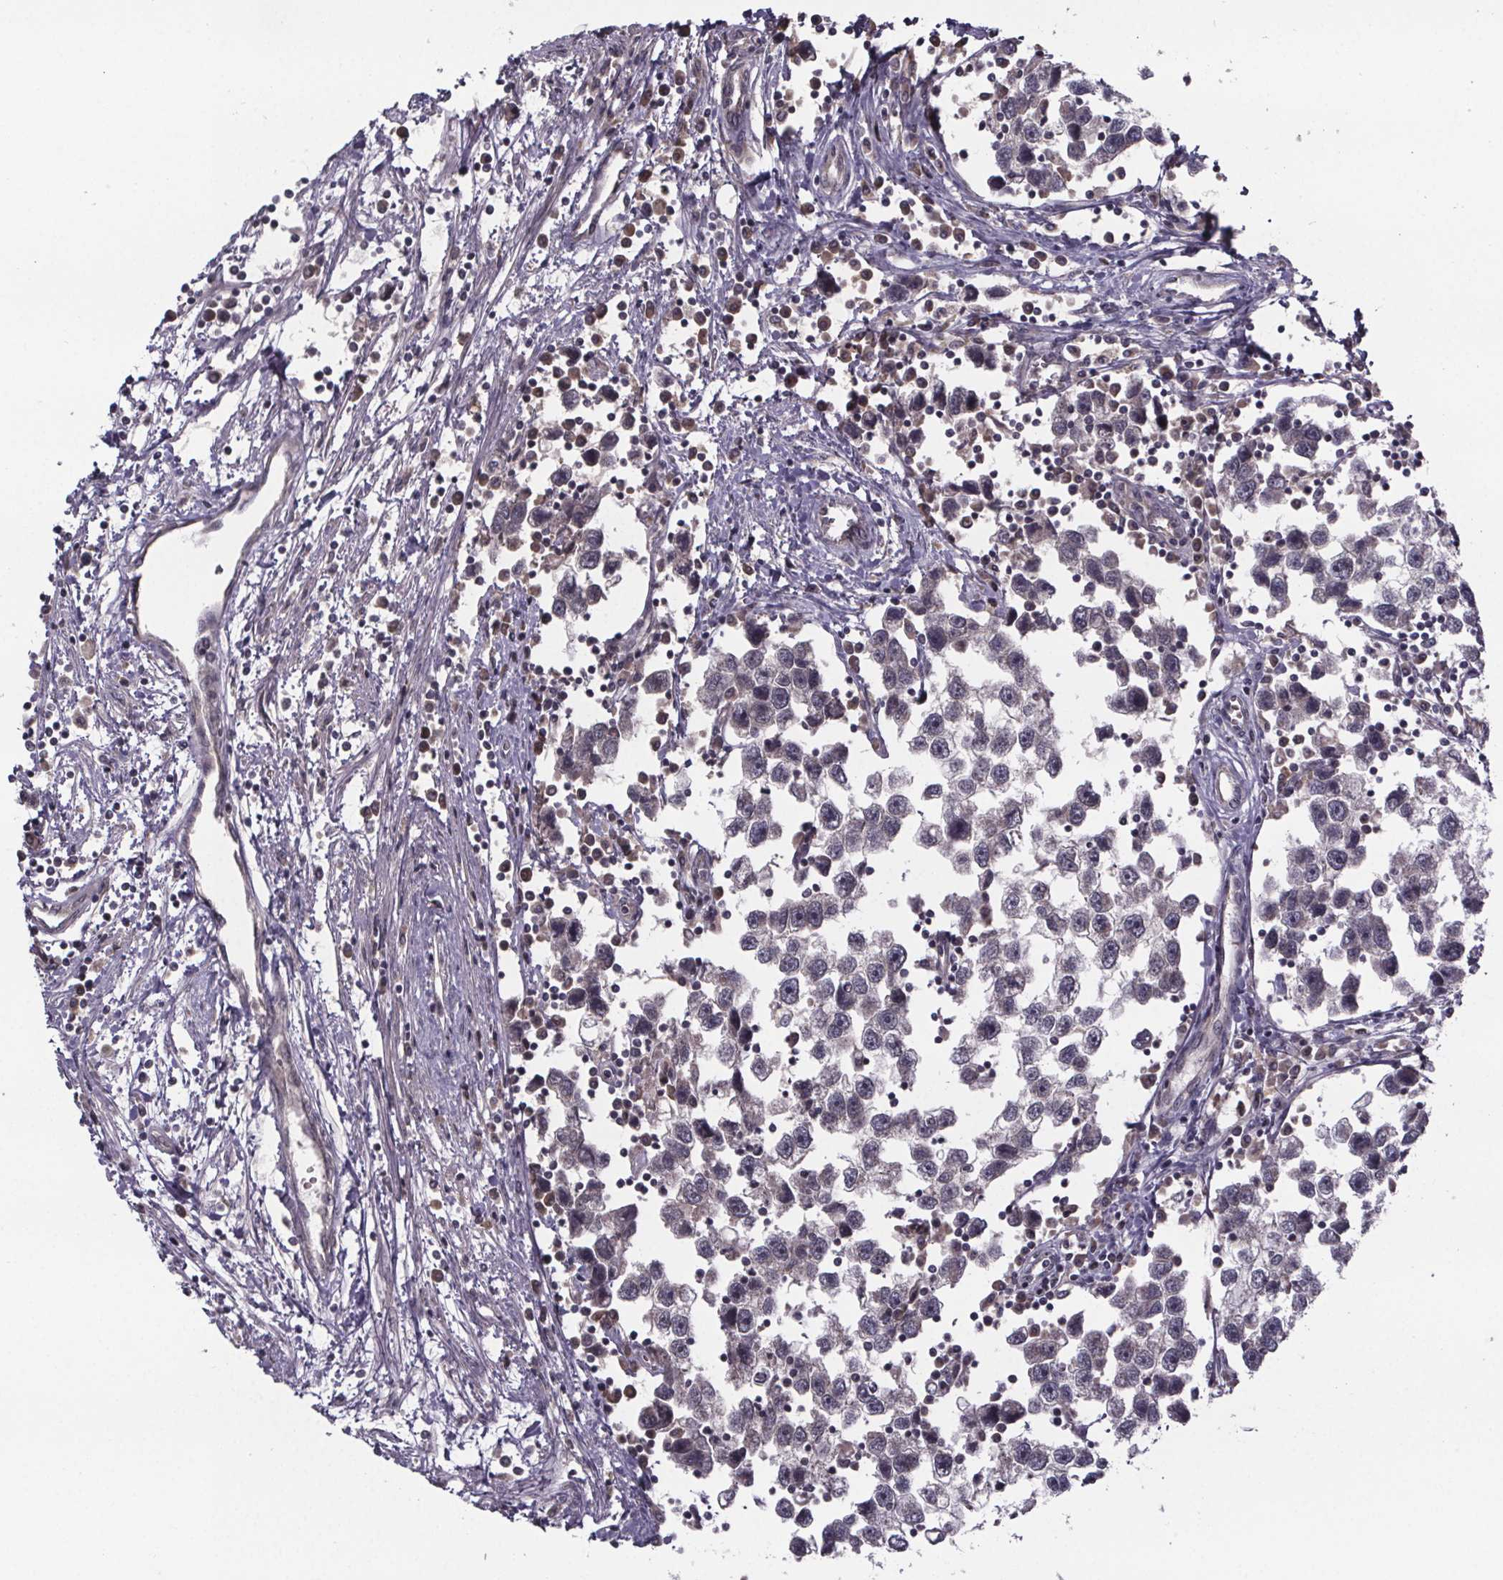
{"staining": {"intensity": "weak", "quantity": "<25%", "location": "cytoplasmic/membranous"}, "tissue": "testis cancer", "cell_type": "Tumor cells", "image_type": "cancer", "snomed": [{"axis": "morphology", "description": "Seminoma, NOS"}, {"axis": "topography", "description": "Testis"}], "caption": "IHC of human testis cancer (seminoma) shows no expression in tumor cells. (Stains: DAB immunohistochemistry (IHC) with hematoxylin counter stain, Microscopy: brightfield microscopy at high magnification).", "gene": "SAT1", "patient": {"sex": "male", "age": 30}}